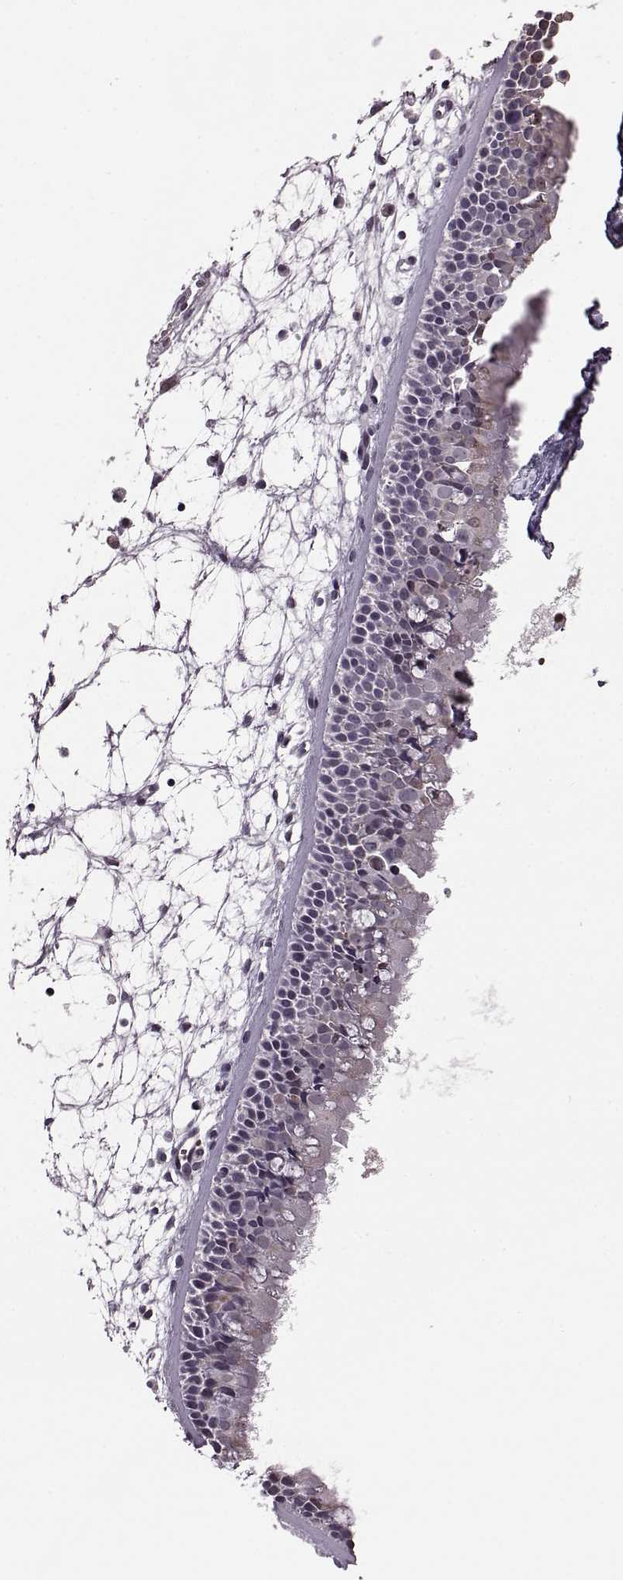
{"staining": {"intensity": "negative", "quantity": "none", "location": "none"}, "tissue": "nasopharynx", "cell_type": "Respiratory epithelial cells", "image_type": "normal", "snomed": [{"axis": "morphology", "description": "Normal tissue, NOS"}, {"axis": "topography", "description": "Nasopharynx"}], "caption": "This photomicrograph is of unremarkable nasopharynx stained with immunohistochemistry (IHC) to label a protein in brown with the nuclei are counter-stained blue. There is no staining in respiratory epithelial cells.", "gene": "PROP1", "patient": {"sex": "female", "age": 68}}